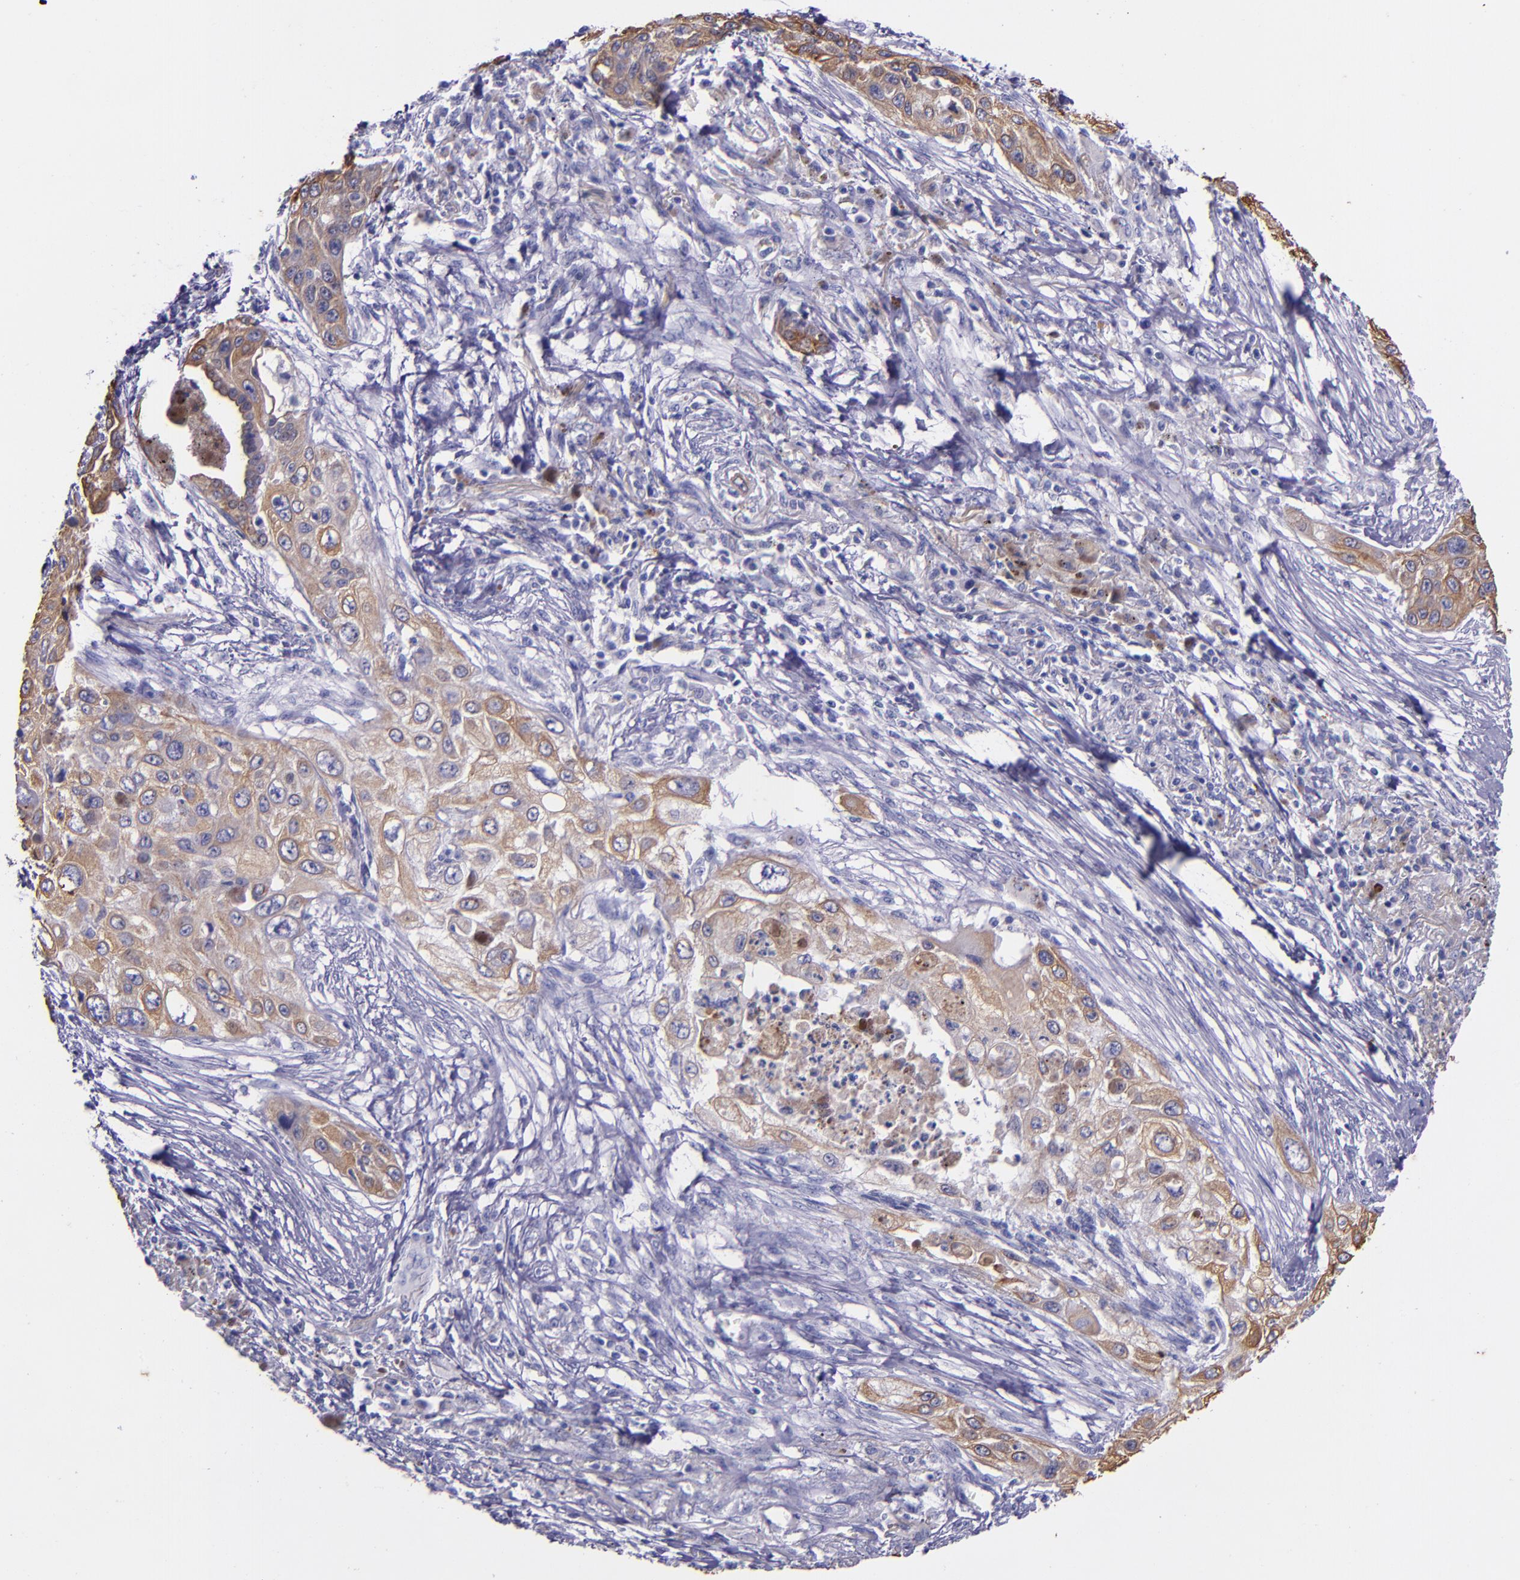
{"staining": {"intensity": "weak", "quantity": ">75%", "location": "cytoplasmic/membranous"}, "tissue": "lung cancer", "cell_type": "Tumor cells", "image_type": "cancer", "snomed": [{"axis": "morphology", "description": "Squamous cell carcinoma, NOS"}, {"axis": "topography", "description": "Lung"}], "caption": "Lung squamous cell carcinoma stained with DAB IHC shows low levels of weak cytoplasmic/membranous expression in about >75% of tumor cells. (IHC, brightfield microscopy, high magnification).", "gene": "KRT4", "patient": {"sex": "male", "age": 71}}